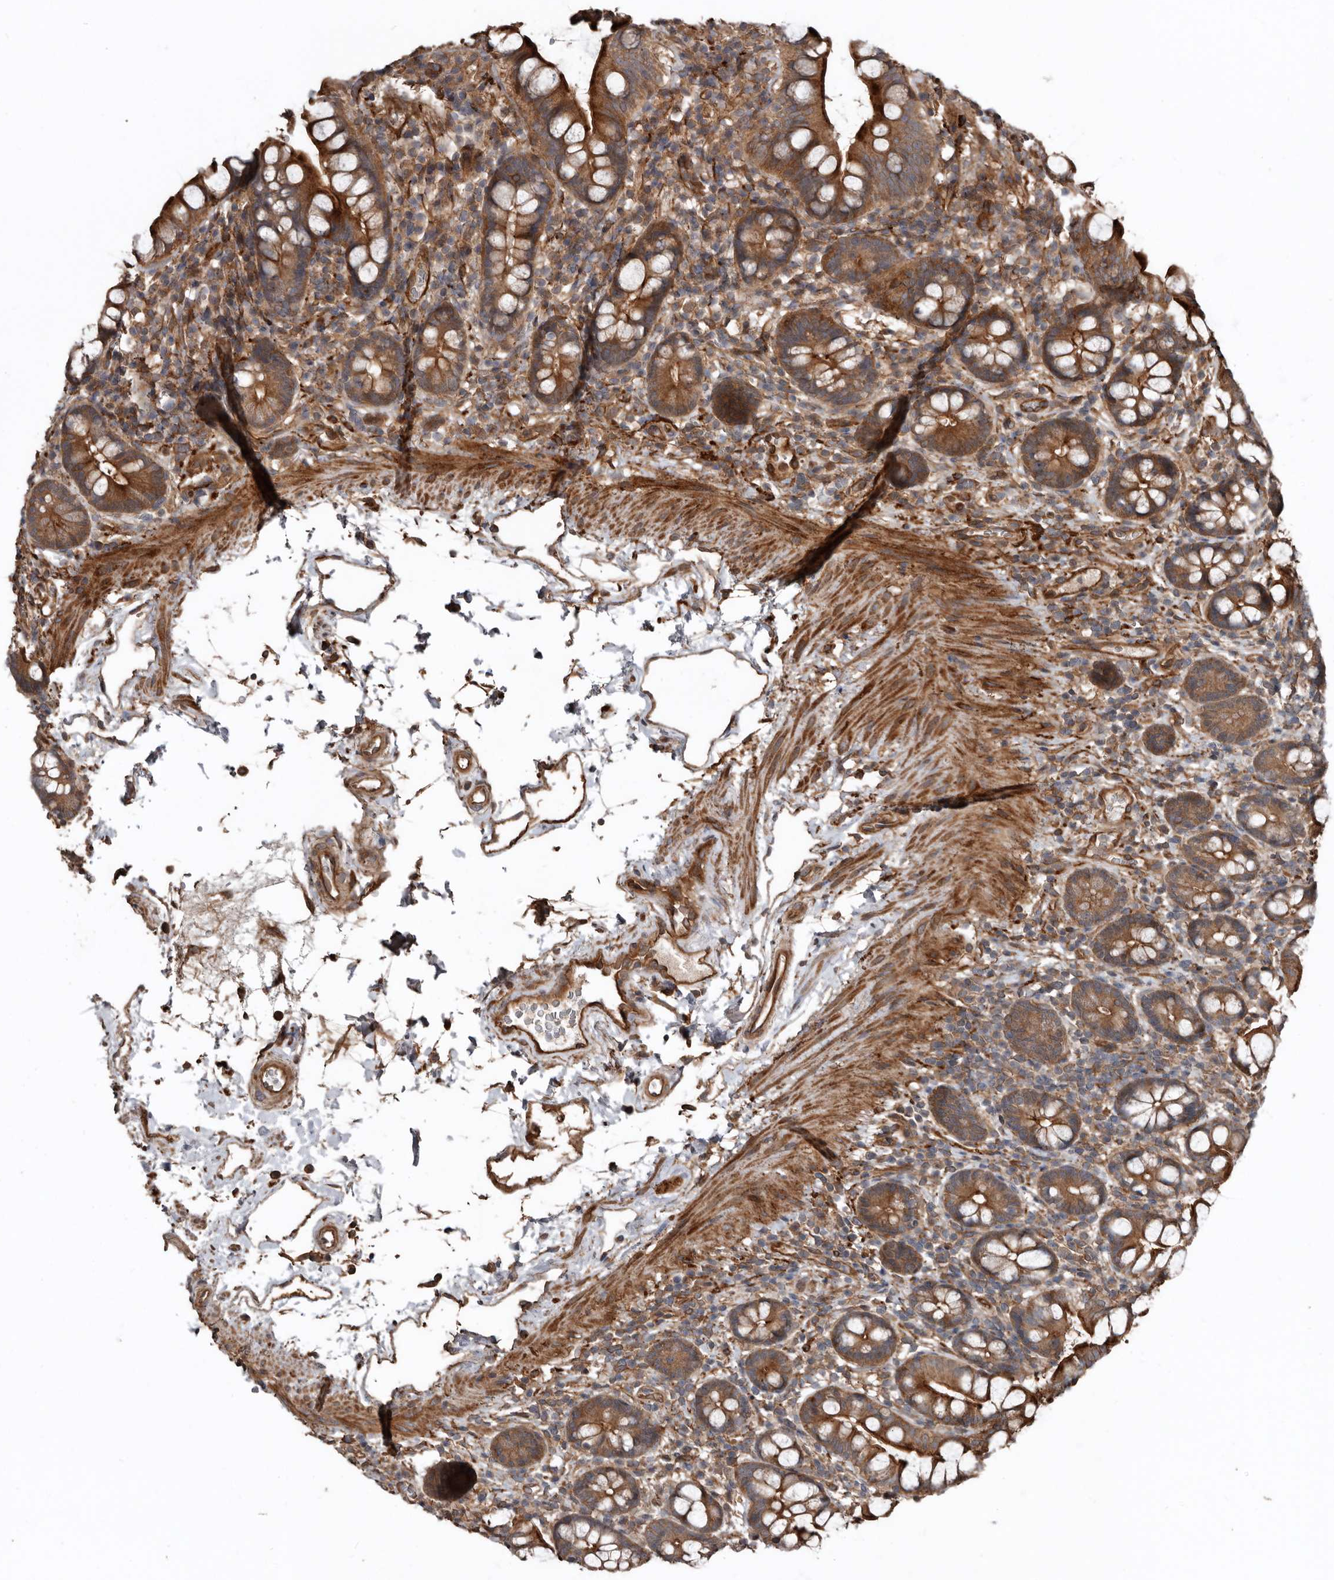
{"staining": {"intensity": "strong", "quantity": ">75%", "location": "cytoplasmic/membranous"}, "tissue": "small intestine", "cell_type": "Glandular cells", "image_type": "normal", "snomed": [{"axis": "morphology", "description": "Normal tissue, NOS"}, {"axis": "topography", "description": "Small intestine"}], "caption": "A high amount of strong cytoplasmic/membranous staining is present in approximately >75% of glandular cells in unremarkable small intestine.", "gene": "EXOC3L1", "patient": {"sex": "female", "age": 84}}